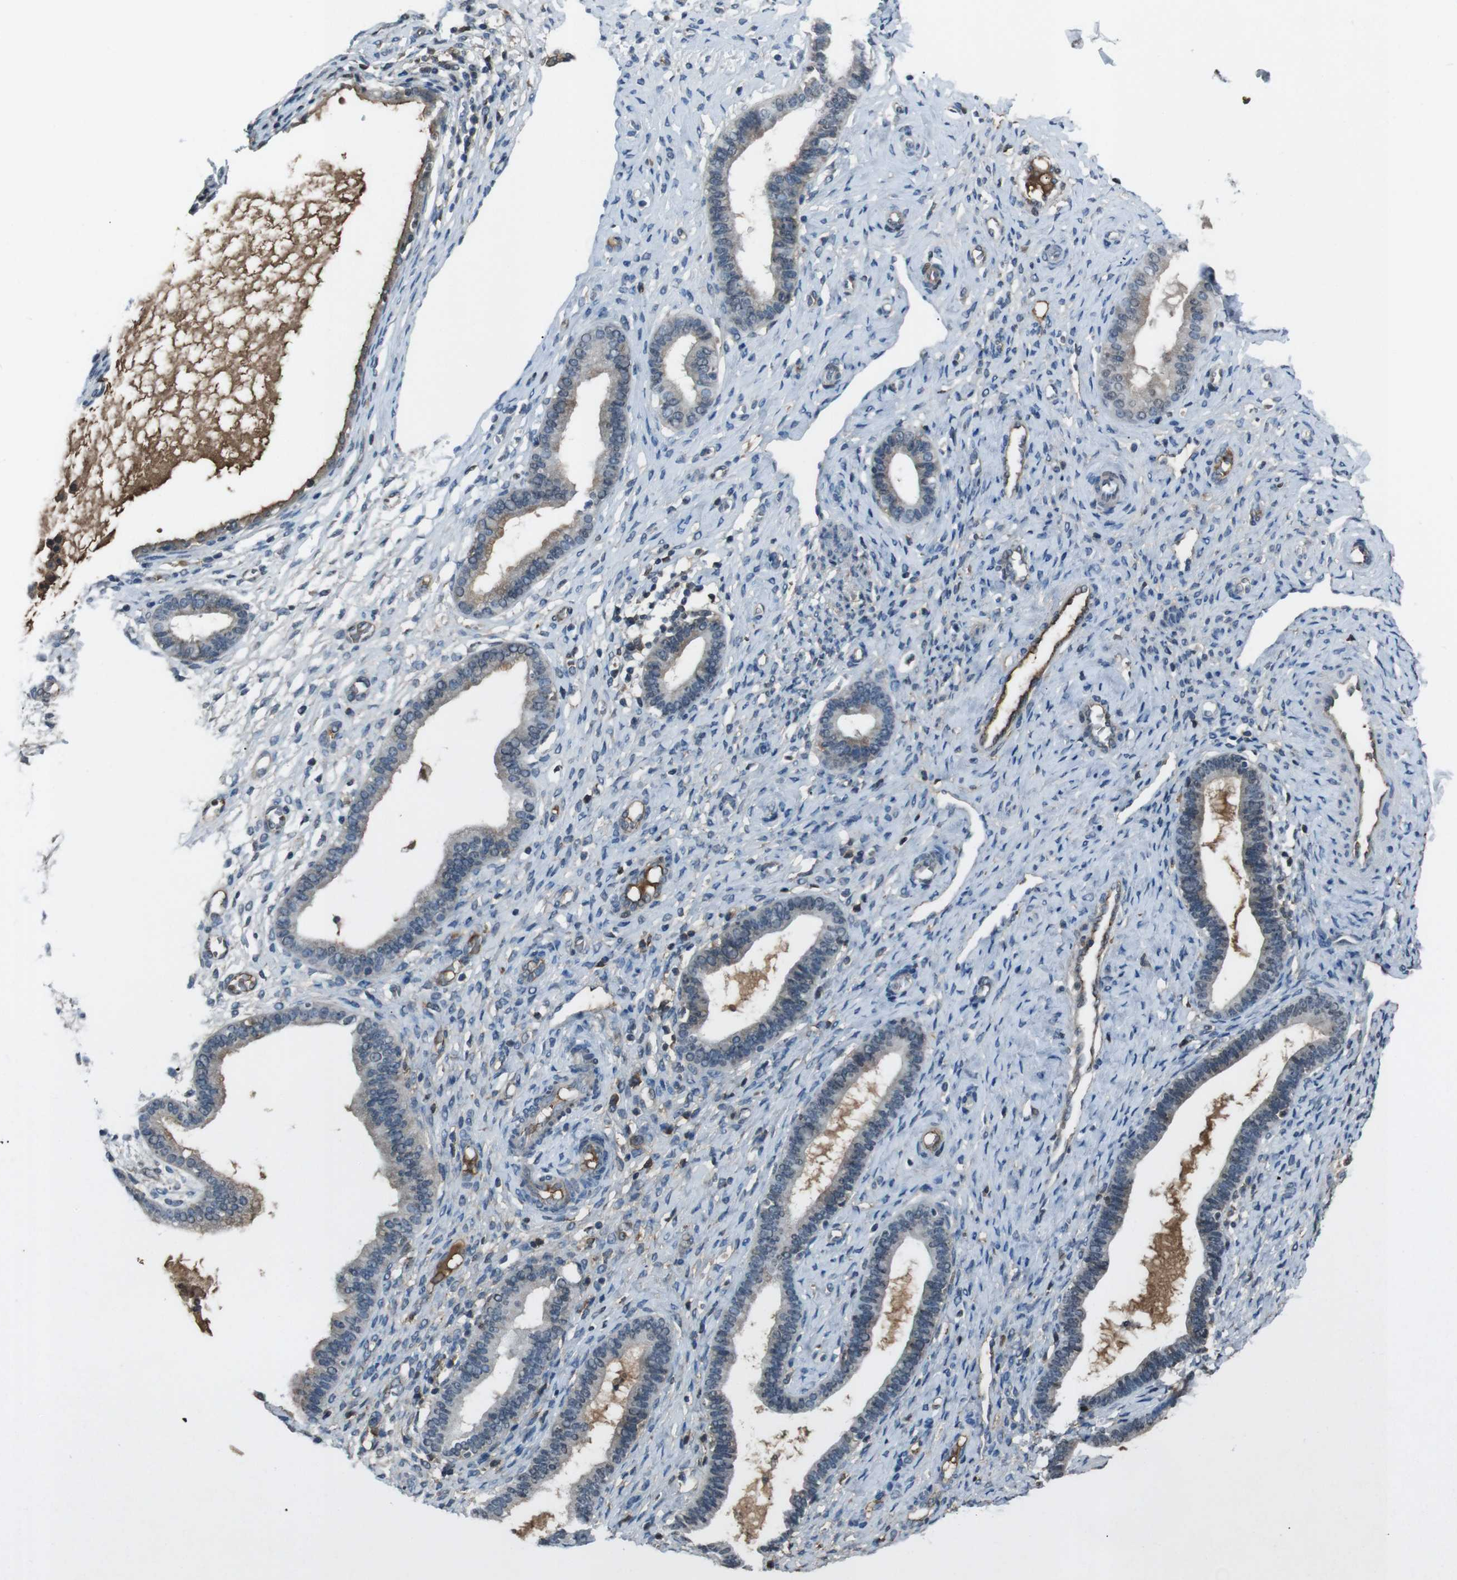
{"staining": {"intensity": "moderate", "quantity": "<25%", "location": "cytoplasmic/membranous"}, "tissue": "endometrium", "cell_type": "Cells in endometrial stroma", "image_type": "normal", "snomed": [{"axis": "morphology", "description": "Normal tissue, NOS"}, {"axis": "topography", "description": "Endometrium"}], "caption": "Endometrium stained with a brown dye reveals moderate cytoplasmic/membranous positive expression in about <25% of cells in endometrial stroma.", "gene": "UGT1A6", "patient": {"sex": "female", "age": 61}}